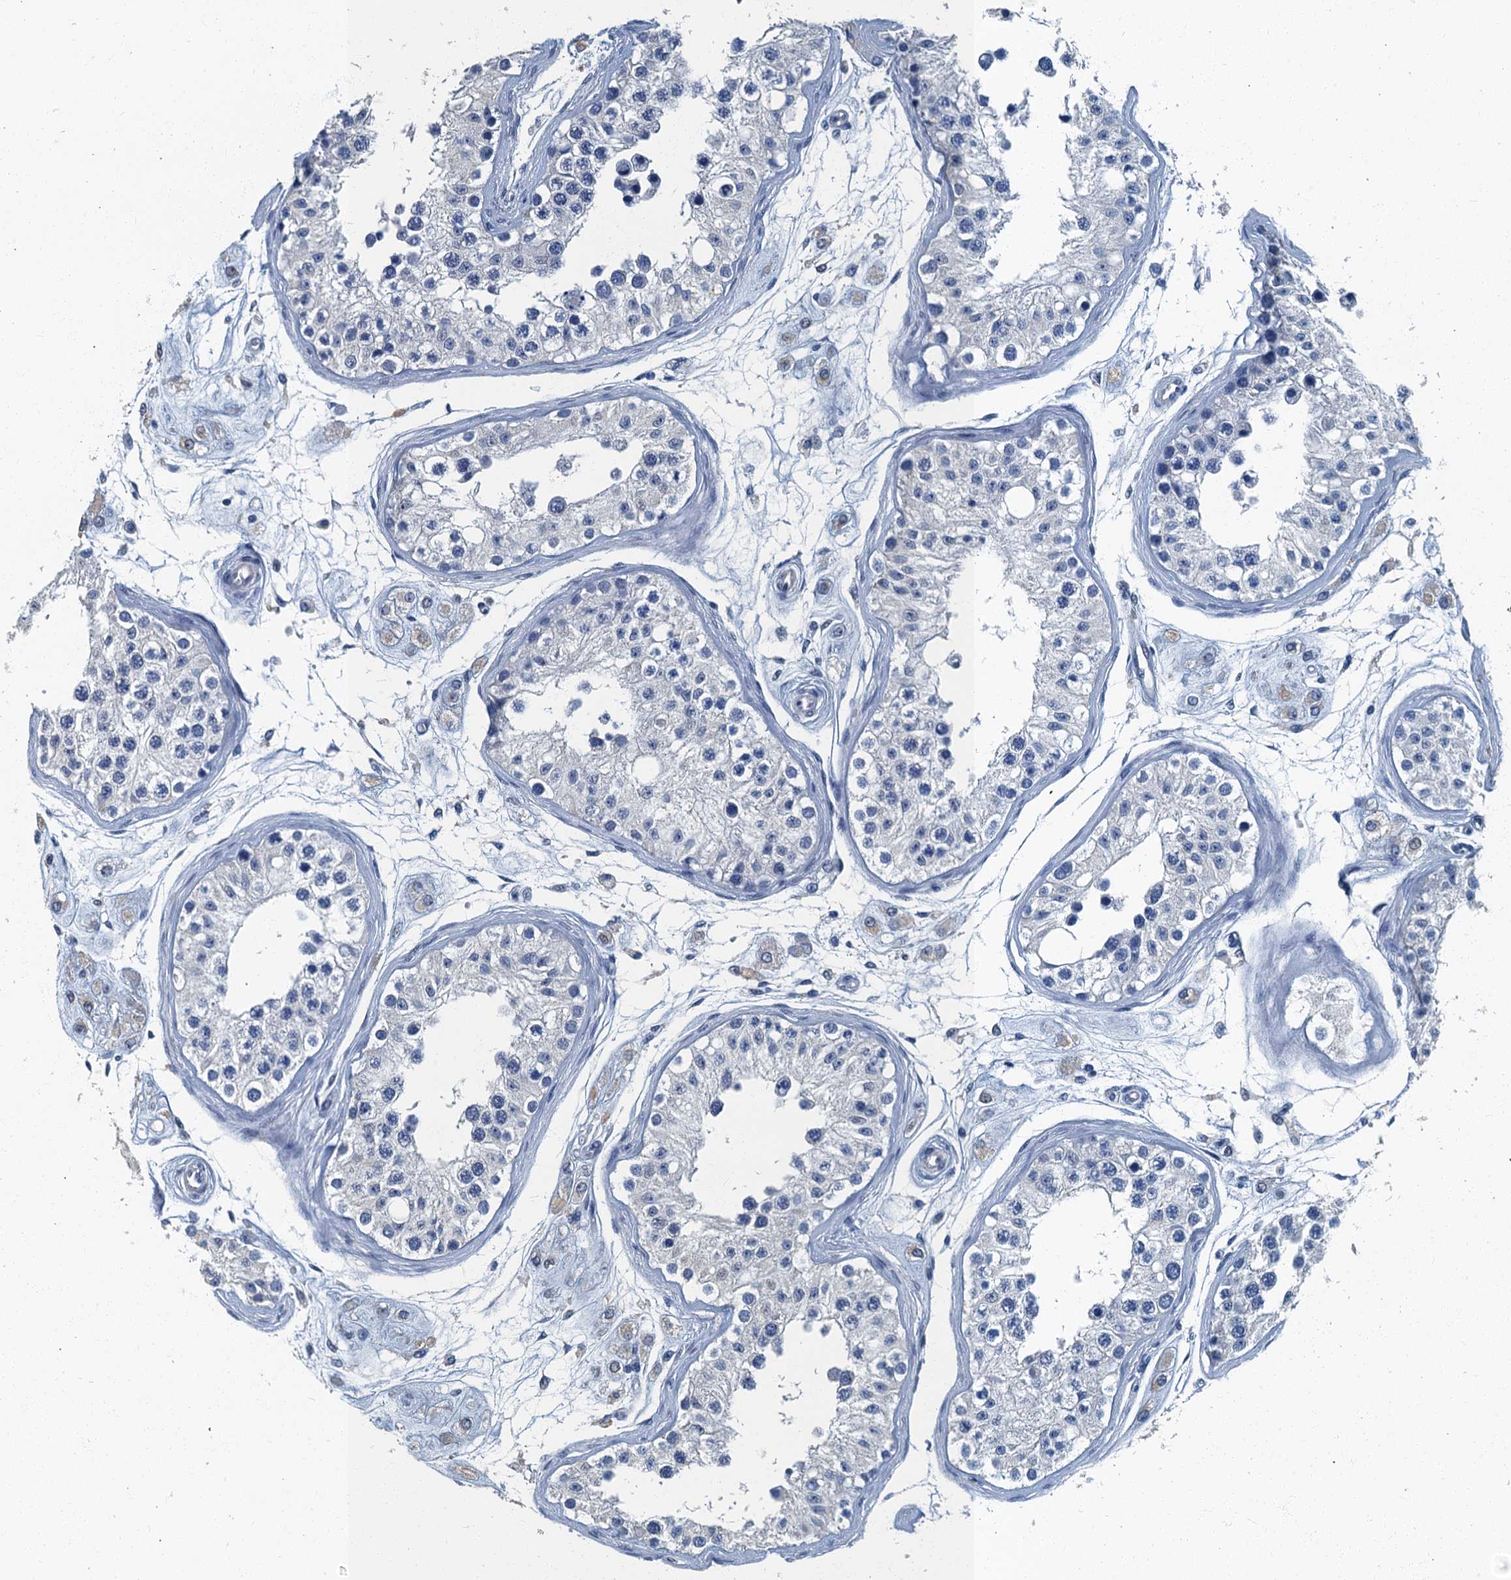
{"staining": {"intensity": "negative", "quantity": "none", "location": "none"}, "tissue": "testis", "cell_type": "Cells in seminiferous ducts", "image_type": "normal", "snomed": [{"axis": "morphology", "description": "Normal tissue, NOS"}, {"axis": "morphology", "description": "Adenocarcinoma, metastatic, NOS"}, {"axis": "topography", "description": "Testis"}], "caption": "IHC of normal human testis exhibits no positivity in cells in seminiferous ducts.", "gene": "GADL1", "patient": {"sex": "male", "age": 26}}